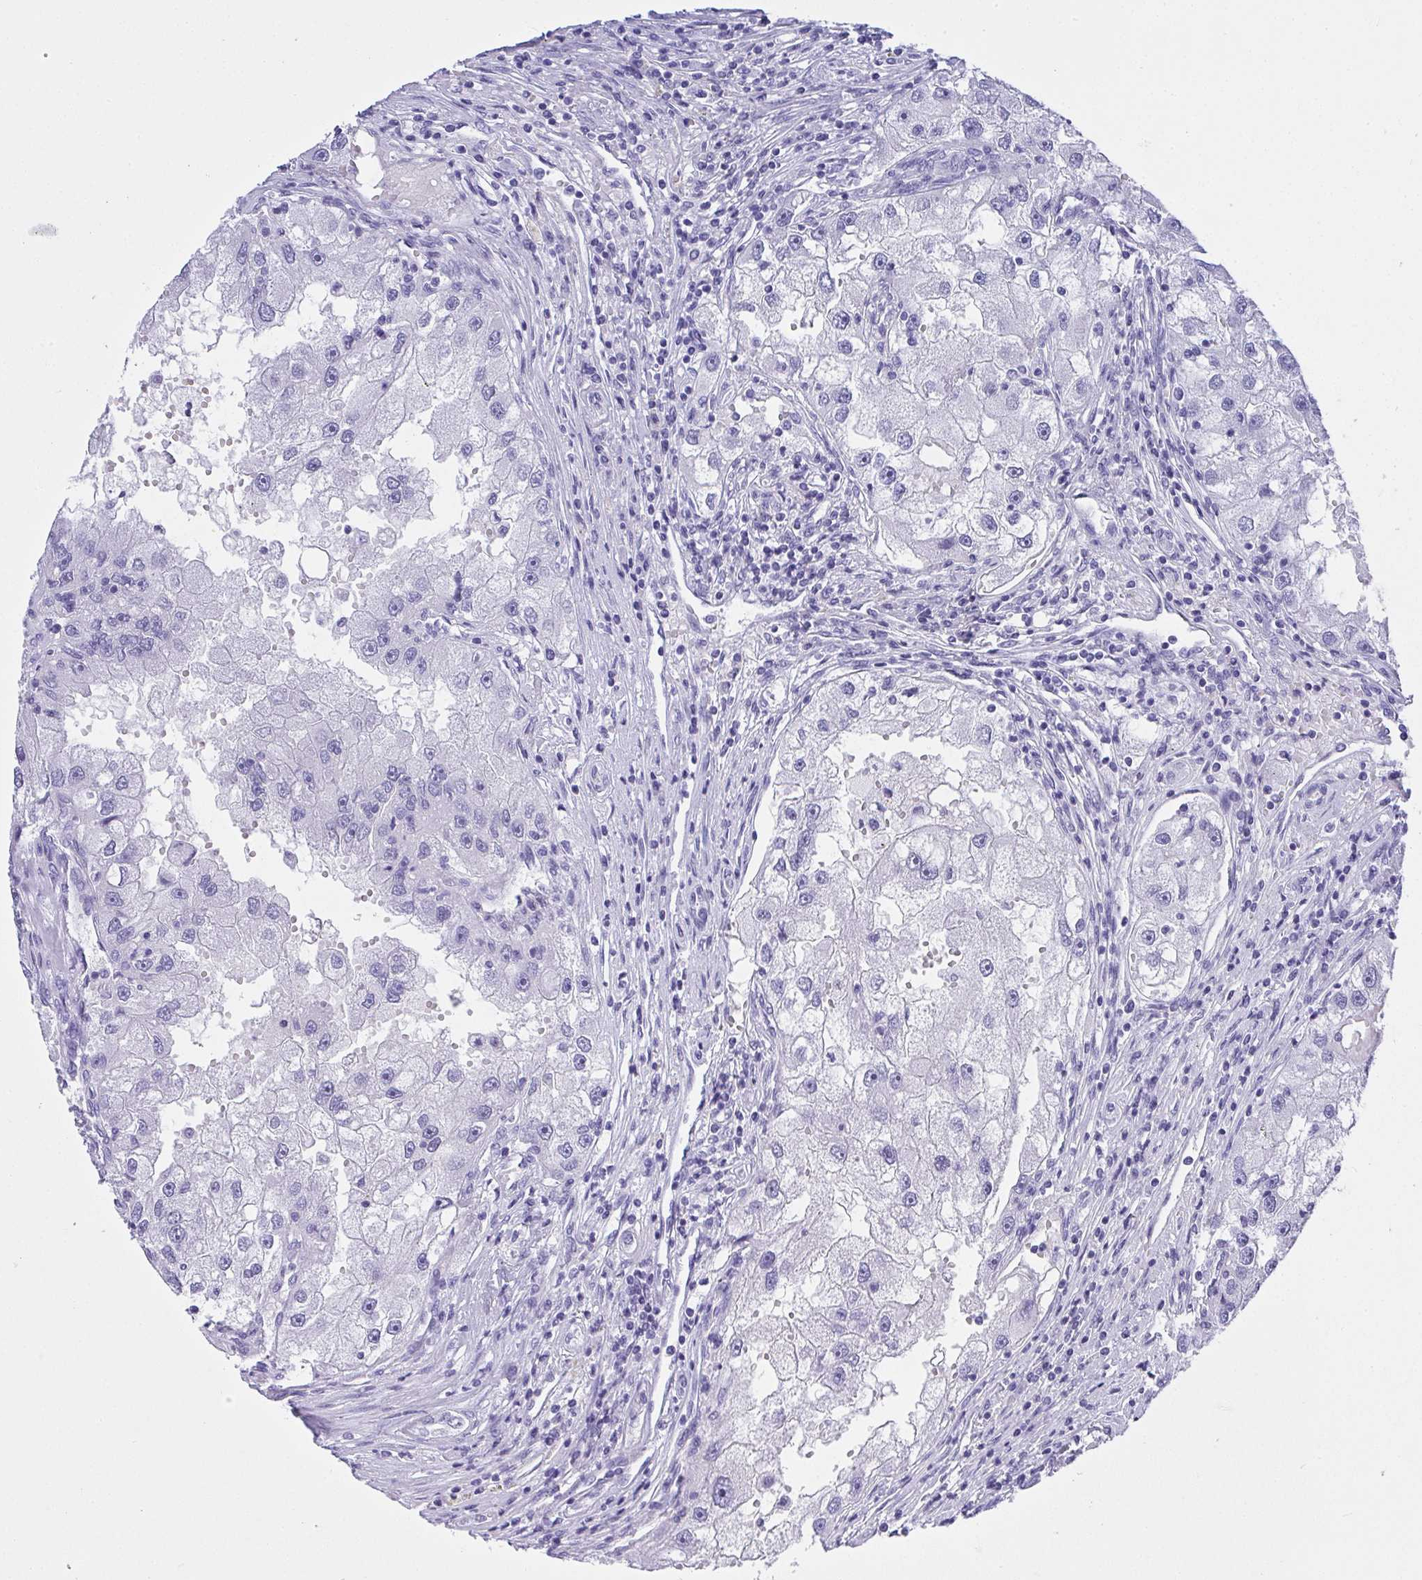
{"staining": {"intensity": "negative", "quantity": "none", "location": "none"}, "tissue": "renal cancer", "cell_type": "Tumor cells", "image_type": "cancer", "snomed": [{"axis": "morphology", "description": "Adenocarcinoma, NOS"}, {"axis": "topography", "description": "Kidney"}], "caption": "A high-resolution histopathology image shows immunohistochemistry staining of adenocarcinoma (renal), which exhibits no significant staining in tumor cells.", "gene": "AVIL", "patient": {"sex": "male", "age": 63}}